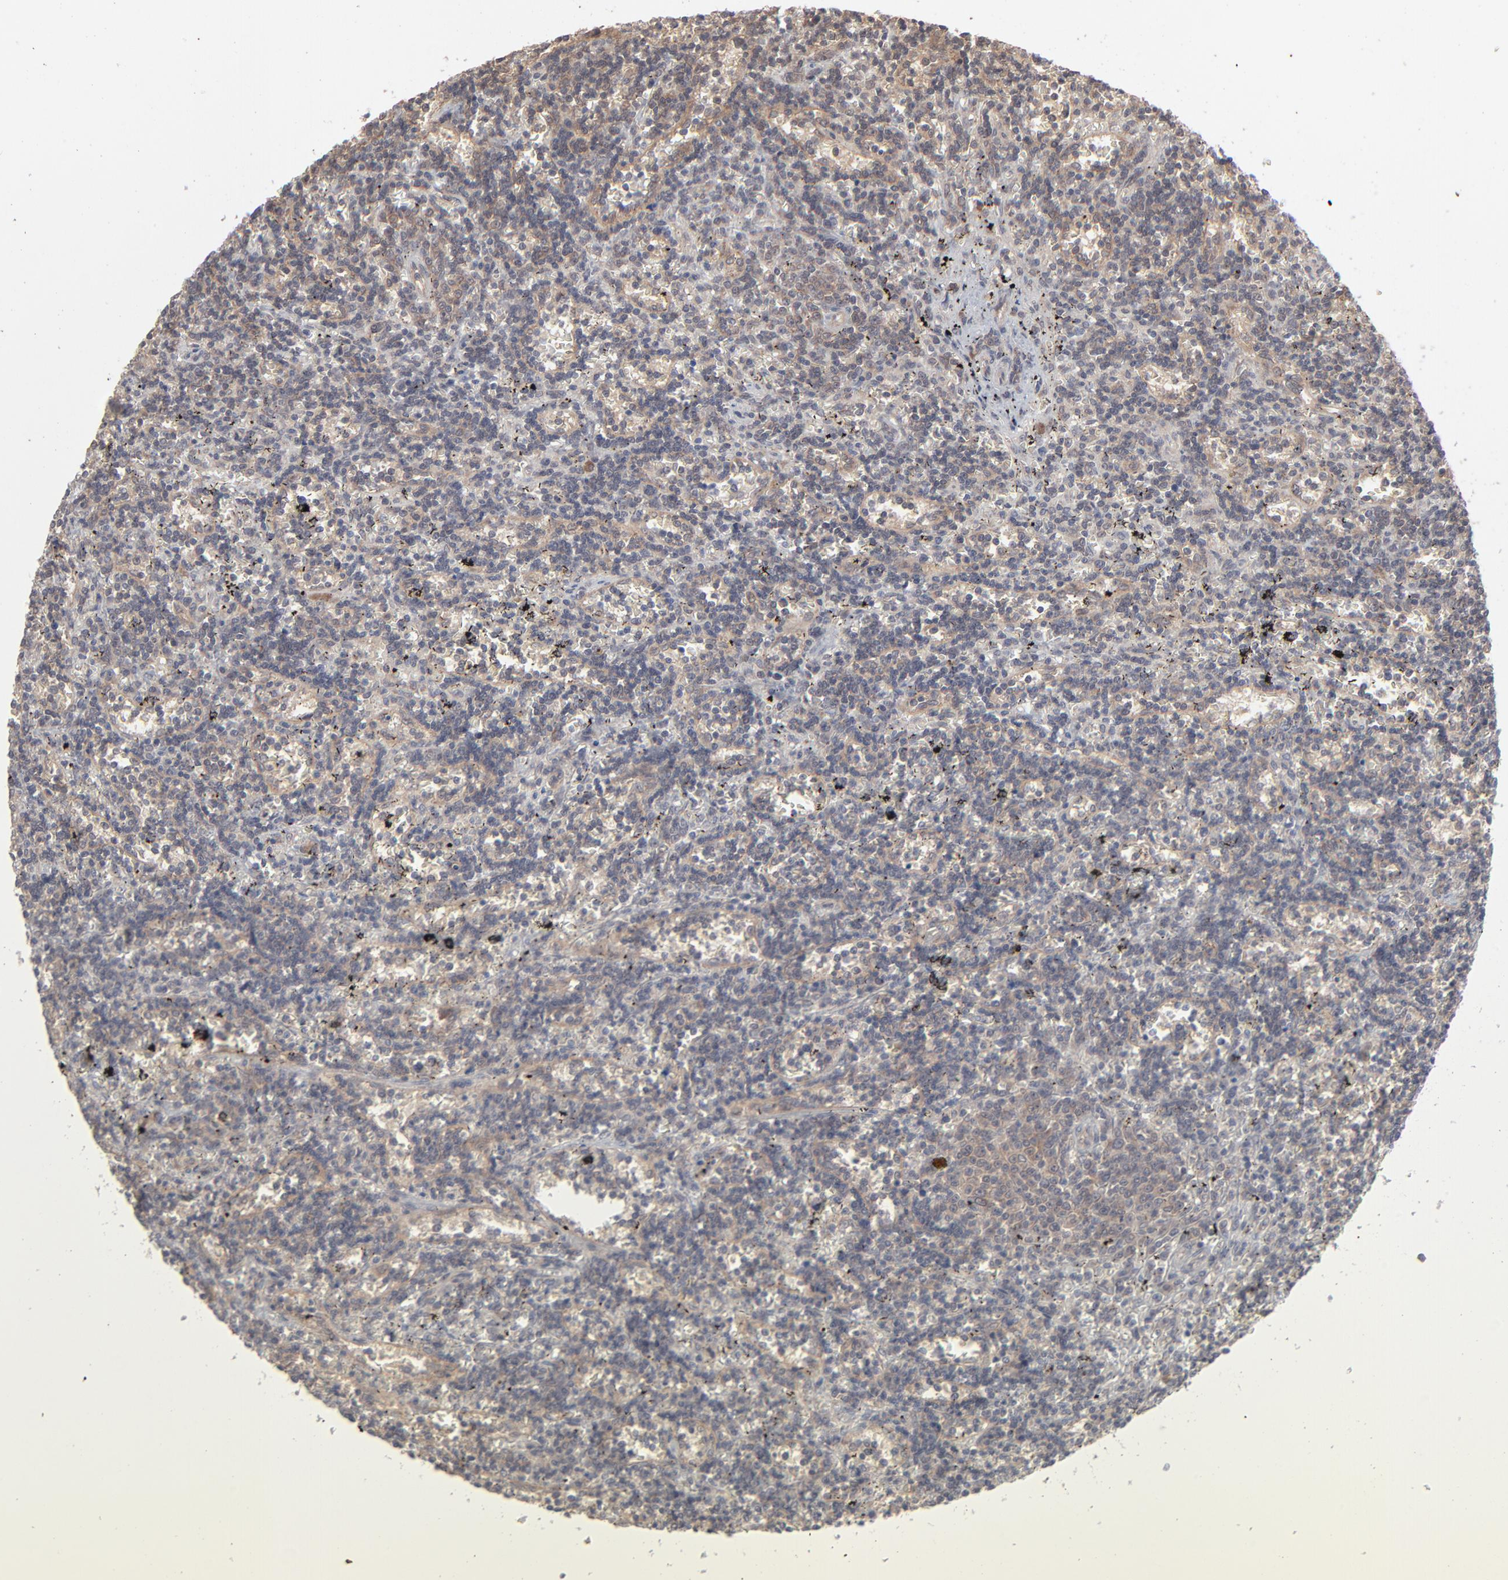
{"staining": {"intensity": "weak", "quantity": ">75%", "location": "cytoplasmic/membranous"}, "tissue": "lymphoma", "cell_type": "Tumor cells", "image_type": "cancer", "snomed": [{"axis": "morphology", "description": "Malignant lymphoma, non-Hodgkin's type, Low grade"}, {"axis": "topography", "description": "Spleen"}], "caption": "Human lymphoma stained for a protein (brown) exhibits weak cytoplasmic/membranous positive staining in about >75% of tumor cells.", "gene": "SCFD1", "patient": {"sex": "male", "age": 60}}